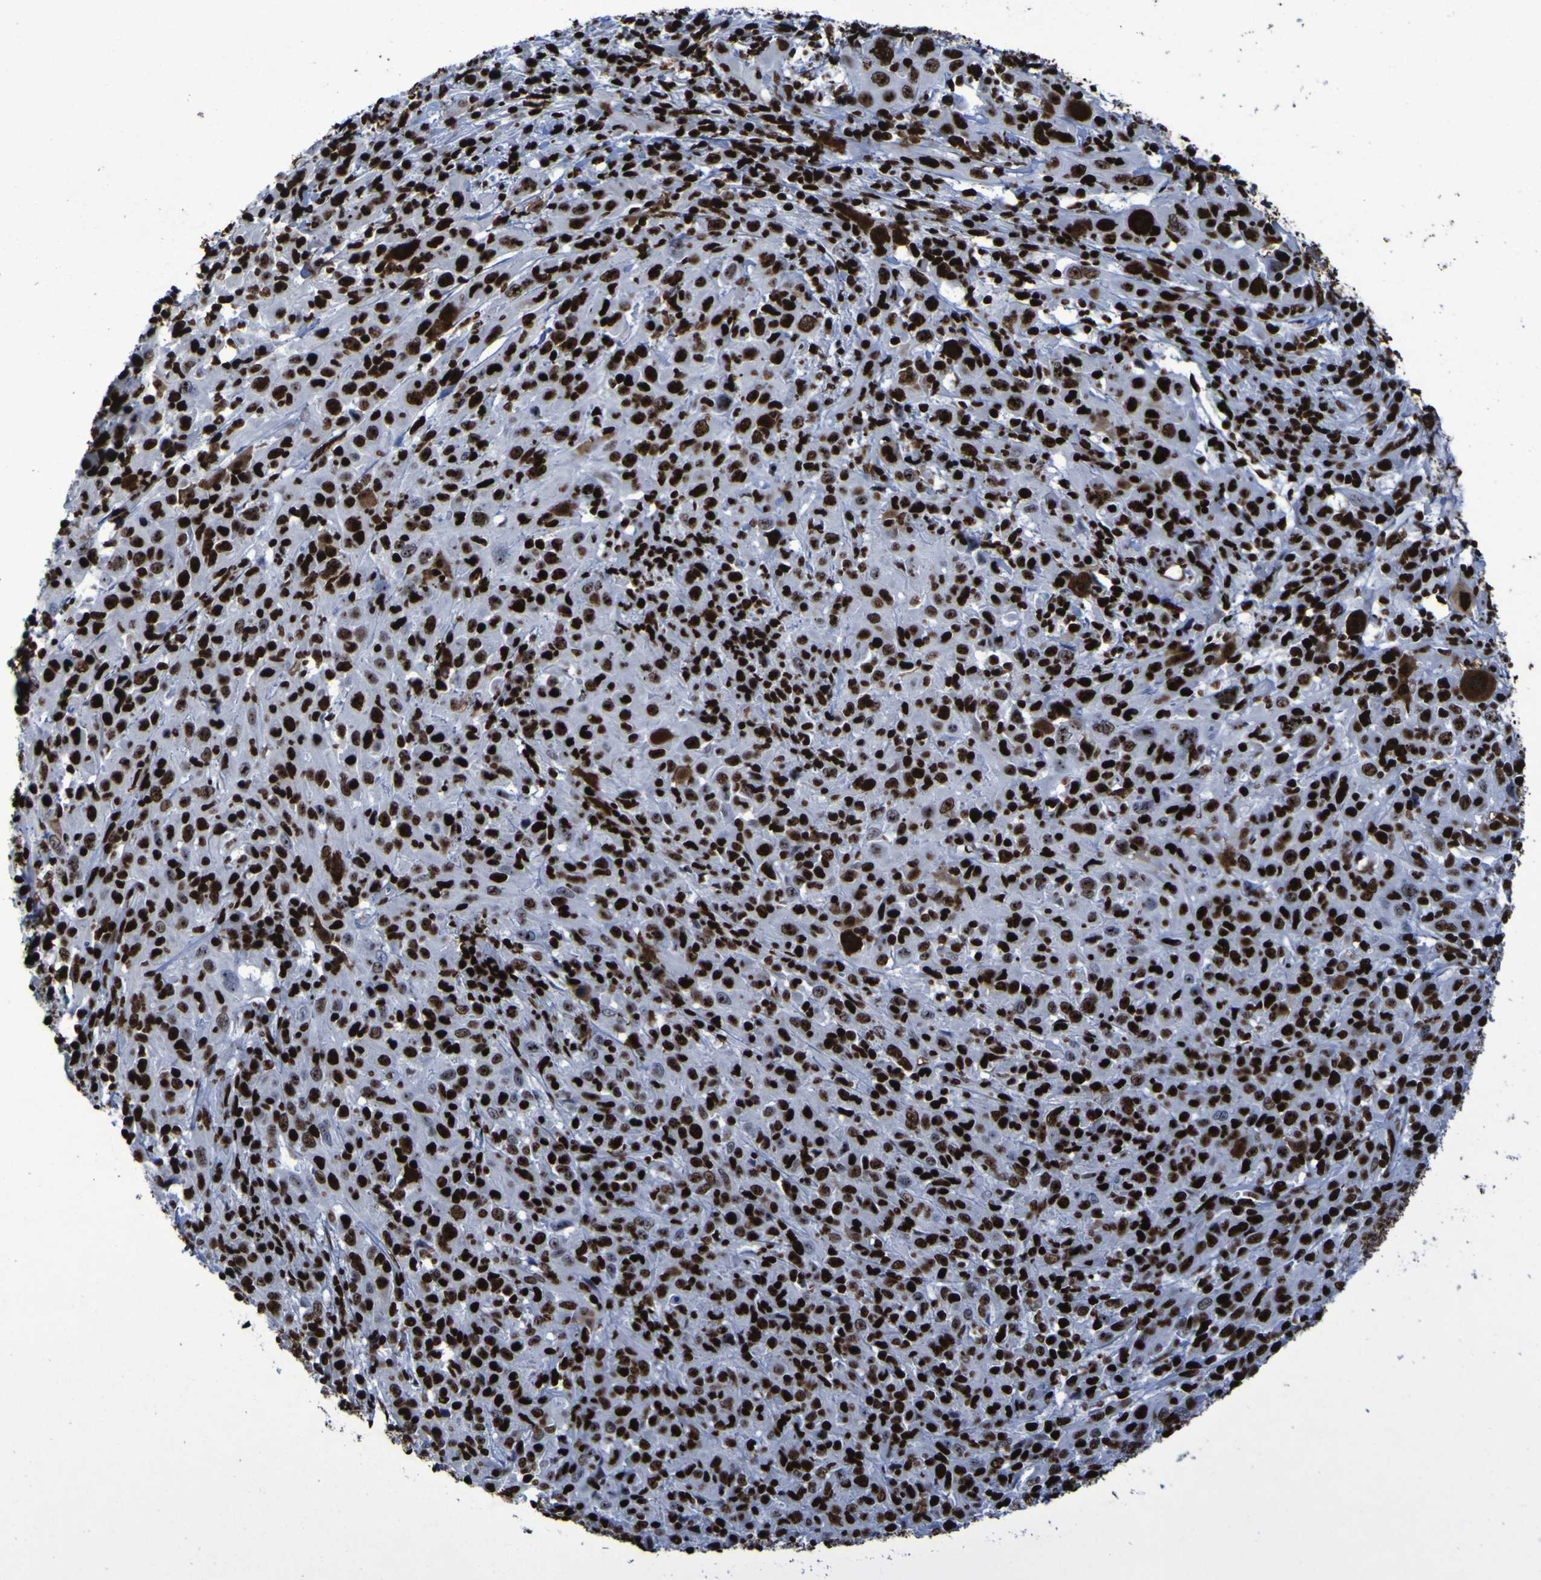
{"staining": {"intensity": "strong", "quantity": ">75%", "location": "nuclear"}, "tissue": "cervical cancer", "cell_type": "Tumor cells", "image_type": "cancer", "snomed": [{"axis": "morphology", "description": "Squamous cell carcinoma, NOS"}, {"axis": "topography", "description": "Cervix"}], "caption": "Immunohistochemistry staining of cervical cancer, which exhibits high levels of strong nuclear positivity in about >75% of tumor cells indicating strong nuclear protein expression. The staining was performed using DAB (3,3'-diaminobenzidine) (brown) for protein detection and nuclei were counterstained in hematoxylin (blue).", "gene": "NPM1", "patient": {"sex": "female", "age": 46}}